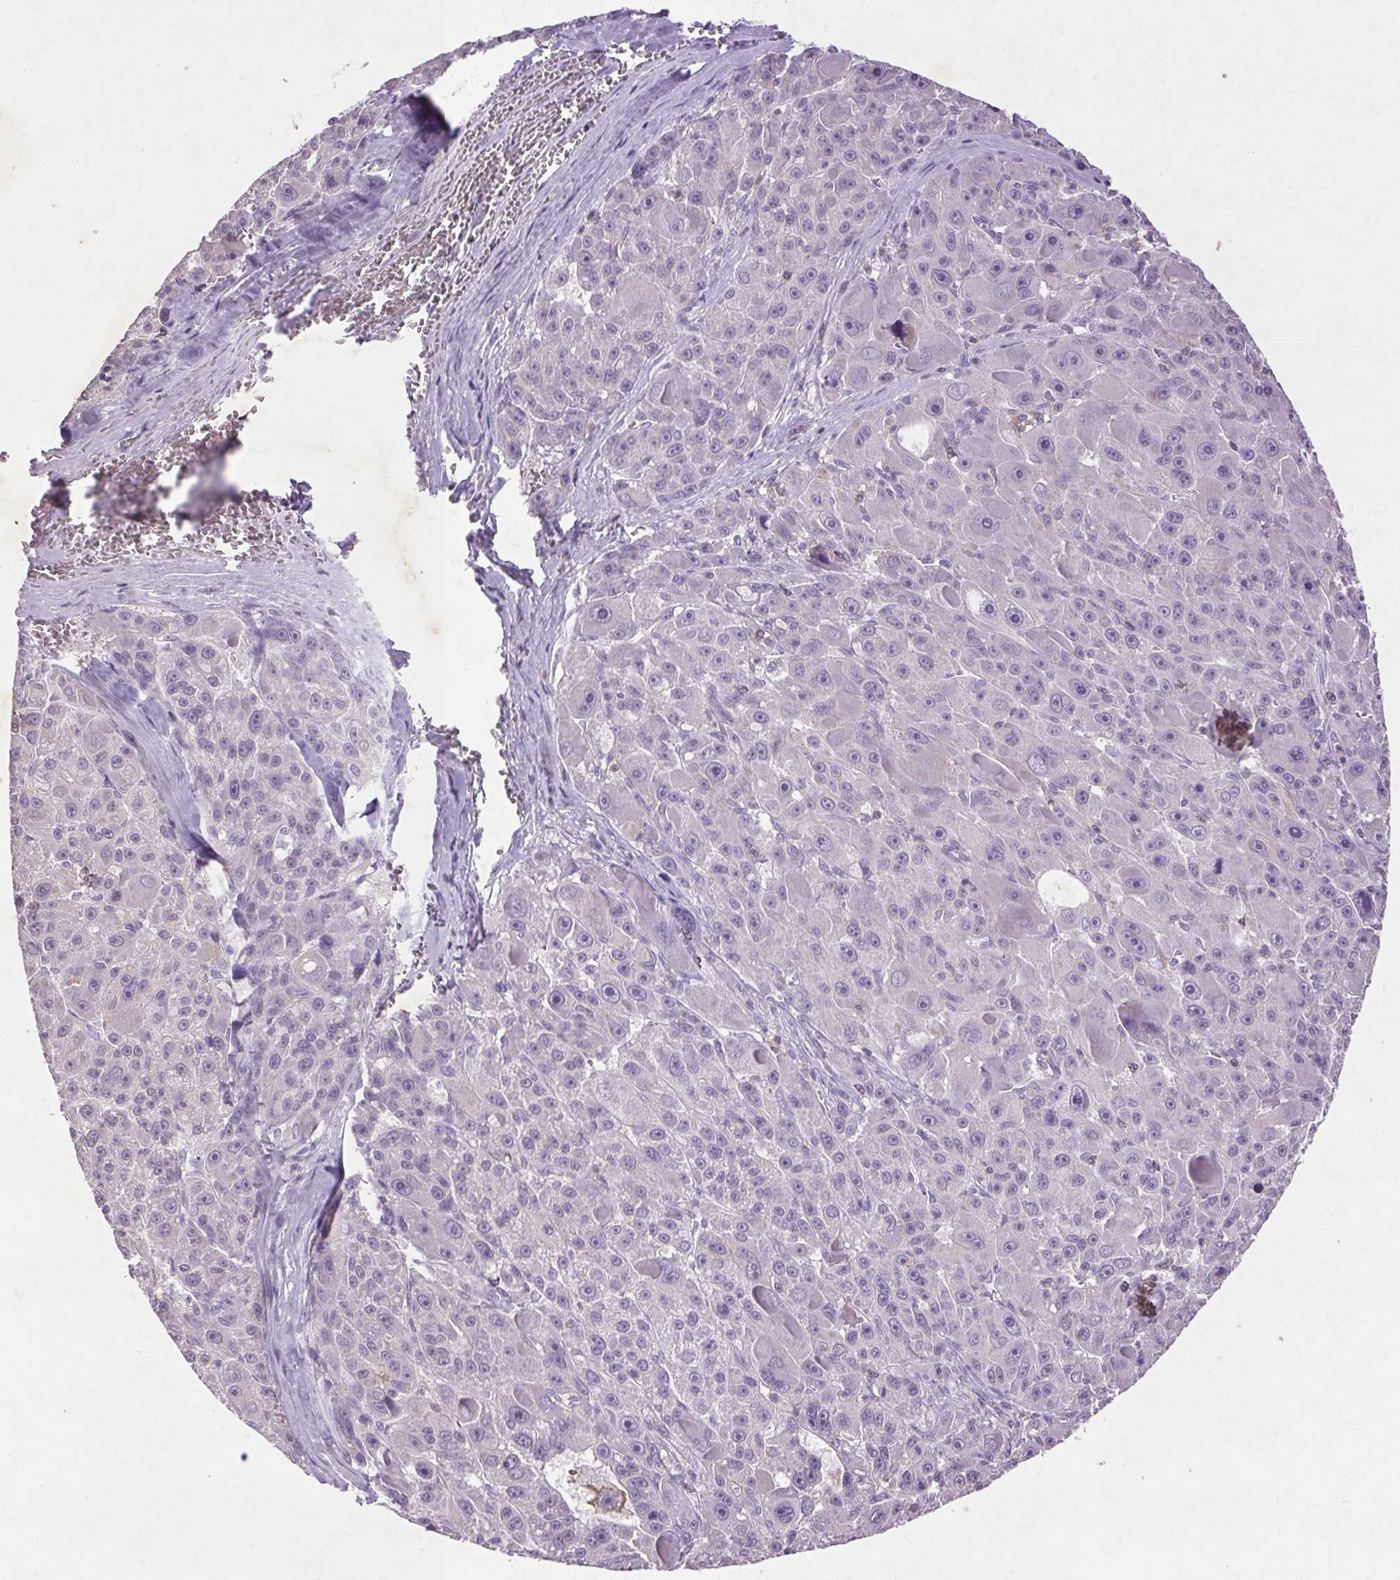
{"staining": {"intensity": "negative", "quantity": "none", "location": "none"}, "tissue": "liver cancer", "cell_type": "Tumor cells", "image_type": "cancer", "snomed": [{"axis": "morphology", "description": "Carcinoma, Hepatocellular, NOS"}, {"axis": "topography", "description": "Liver"}], "caption": "Liver cancer was stained to show a protein in brown. There is no significant positivity in tumor cells. (Stains: DAB IHC with hematoxylin counter stain, Microscopy: brightfield microscopy at high magnification).", "gene": "FNDC7", "patient": {"sex": "male", "age": 76}}